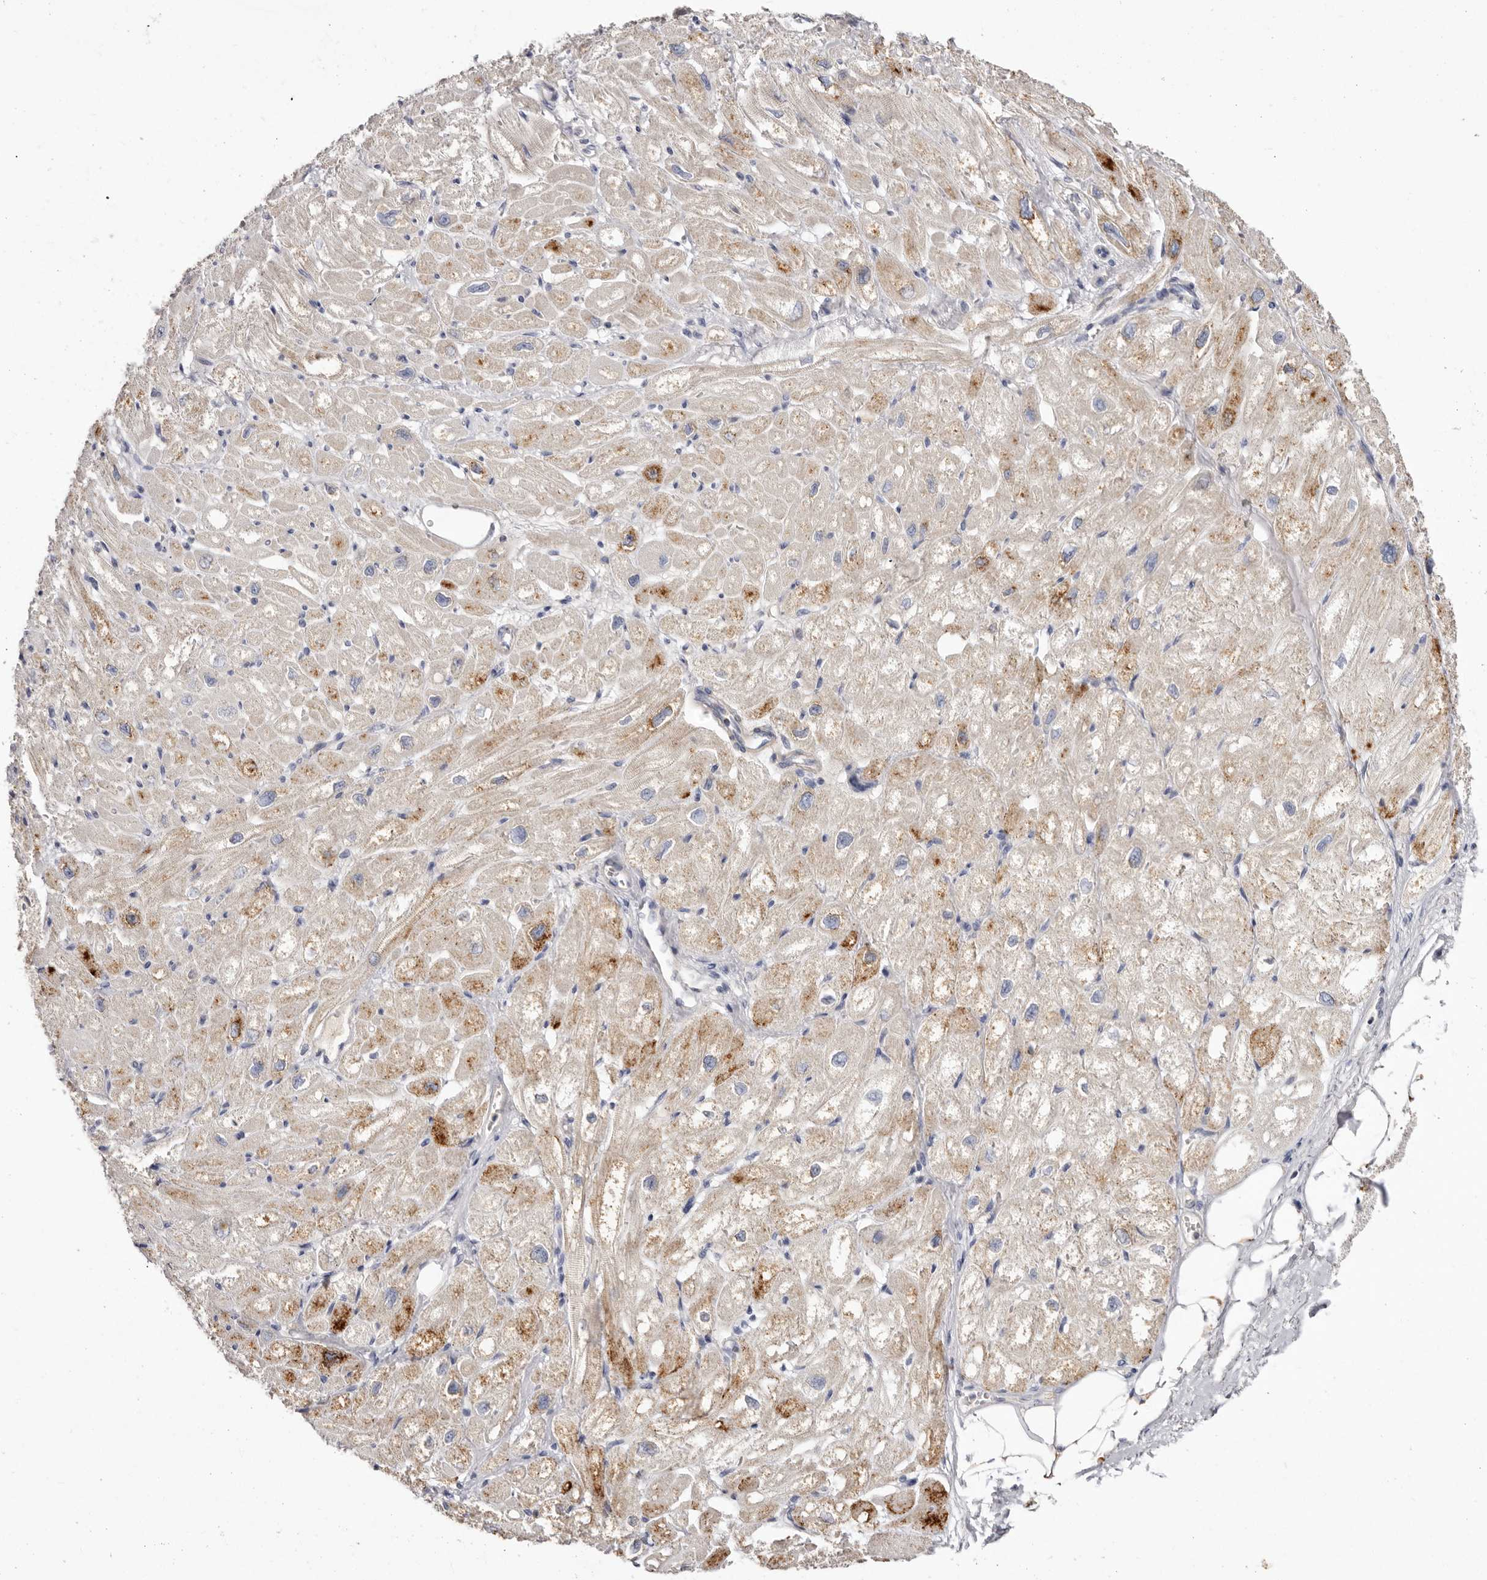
{"staining": {"intensity": "weak", "quantity": "25%-75%", "location": "cytoplasmic/membranous"}, "tissue": "heart muscle", "cell_type": "Cardiomyocytes", "image_type": "normal", "snomed": [{"axis": "morphology", "description": "Normal tissue, NOS"}, {"axis": "topography", "description": "Heart"}], "caption": "The image displays immunohistochemical staining of benign heart muscle. There is weak cytoplasmic/membranous staining is appreciated in approximately 25%-75% of cardiomyocytes. The staining is performed using DAB (3,3'-diaminobenzidine) brown chromogen to label protein expression. The nuclei are counter-stained blue using hematoxylin.", "gene": "S1PR5", "patient": {"sex": "male", "age": 50}}